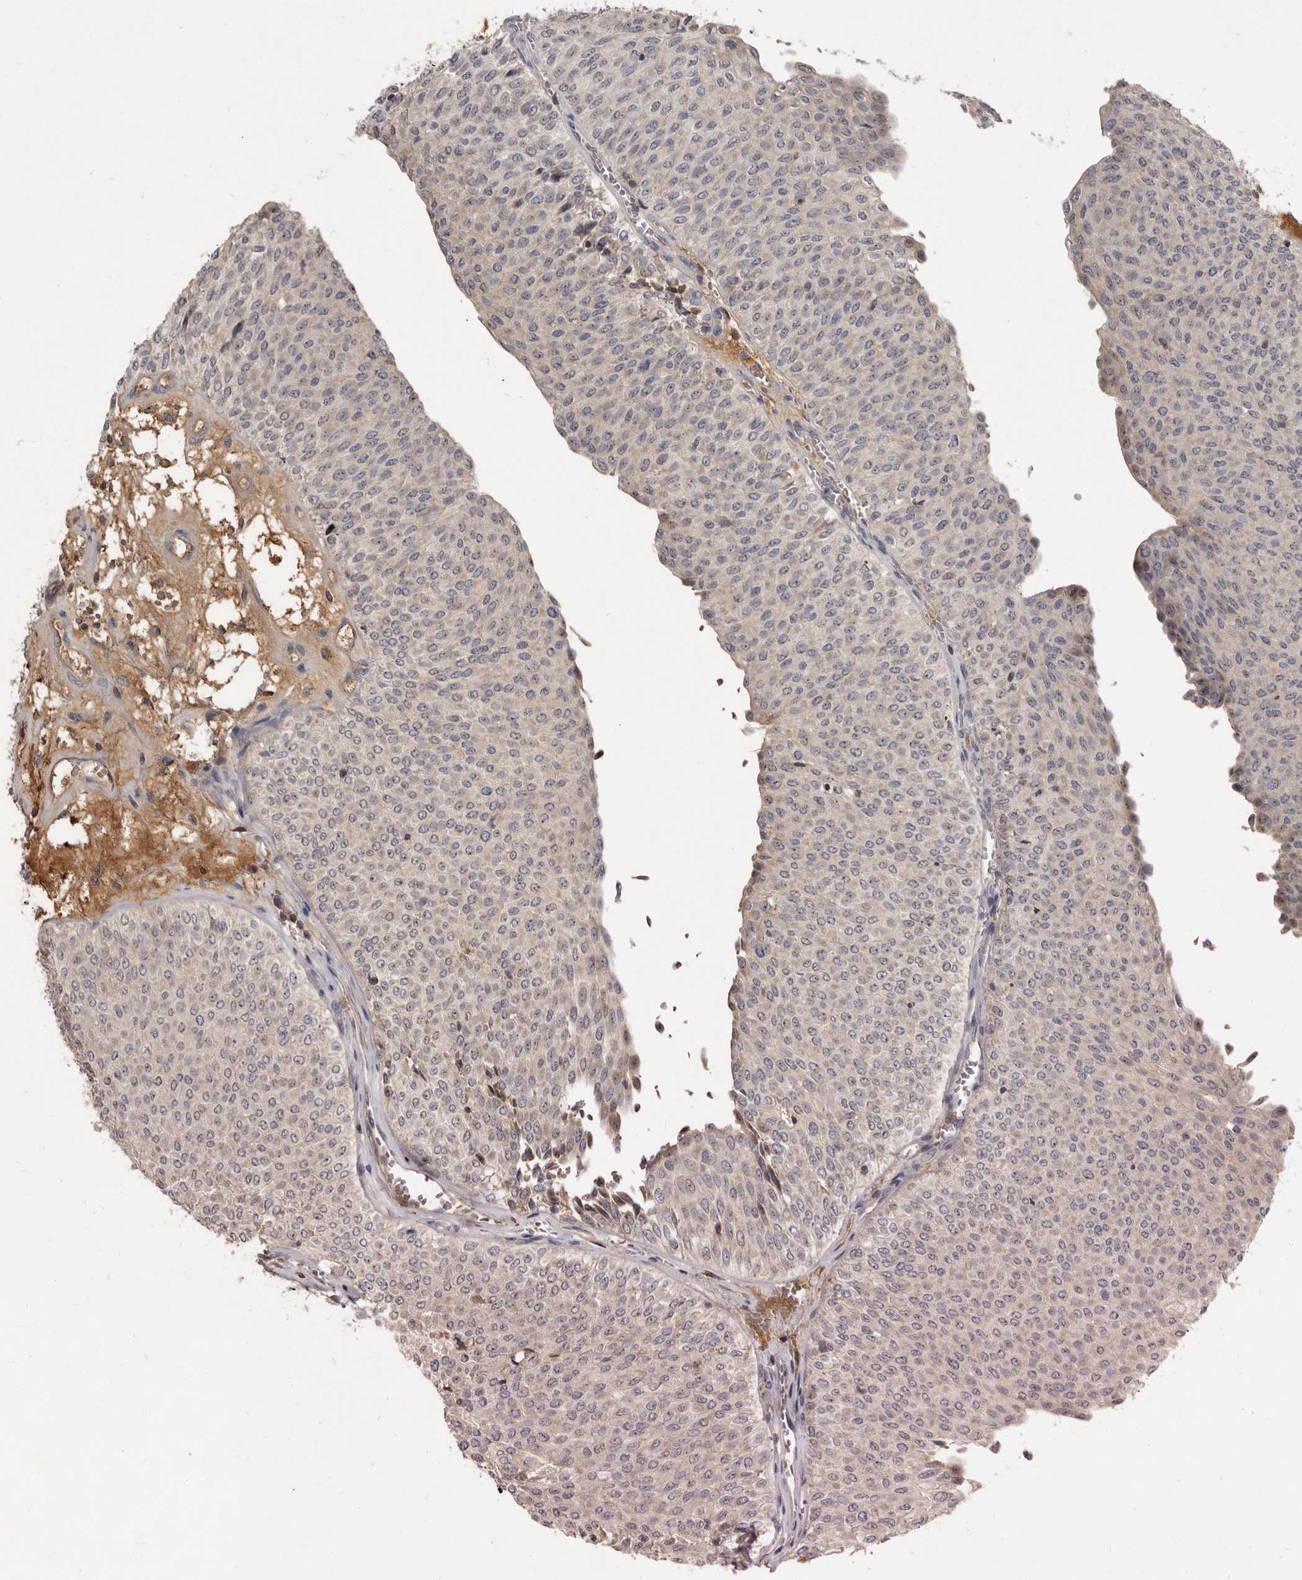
{"staining": {"intensity": "negative", "quantity": "none", "location": "none"}, "tissue": "urothelial cancer", "cell_type": "Tumor cells", "image_type": "cancer", "snomed": [{"axis": "morphology", "description": "Urothelial carcinoma, Low grade"}, {"axis": "topography", "description": "Urinary bladder"}], "caption": "Tumor cells are negative for brown protein staining in urothelial cancer.", "gene": "TTC39A", "patient": {"sex": "male", "age": 78}}